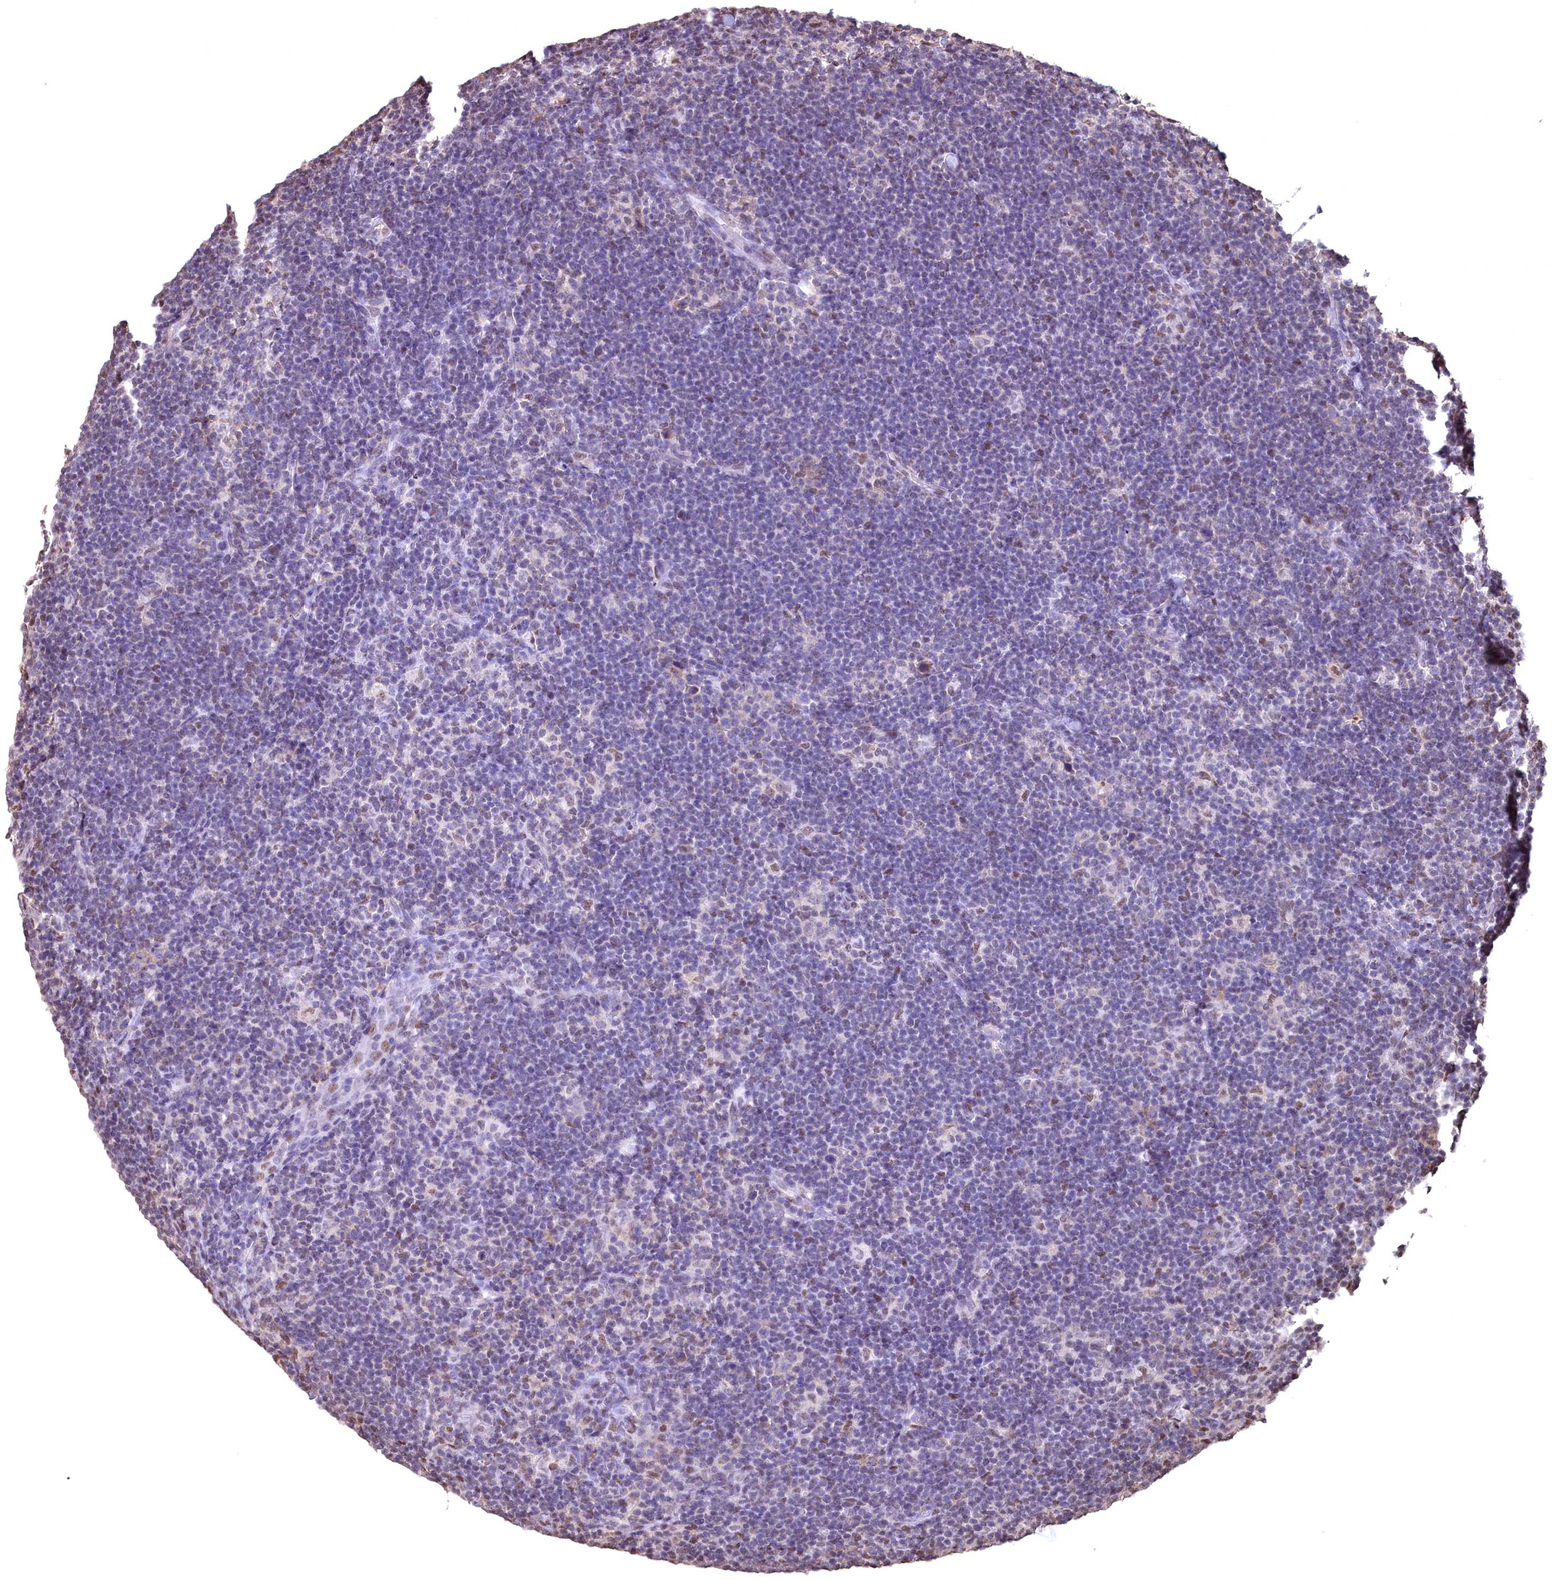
{"staining": {"intensity": "negative", "quantity": "none", "location": "none"}, "tissue": "lymphoma", "cell_type": "Tumor cells", "image_type": "cancer", "snomed": [{"axis": "morphology", "description": "Hodgkin's disease, NOS"}, {"axis": "topography", "description": "Lymph node"}], "caption": "Tumor cells show no significant positivity in lymphoma. (Brightfield microscopy of DAB (3,3'-diaminobenzidine) IHC at high magnification).", "gene": "GAPDH", "patient": {"sex": "female", "age": 57}}